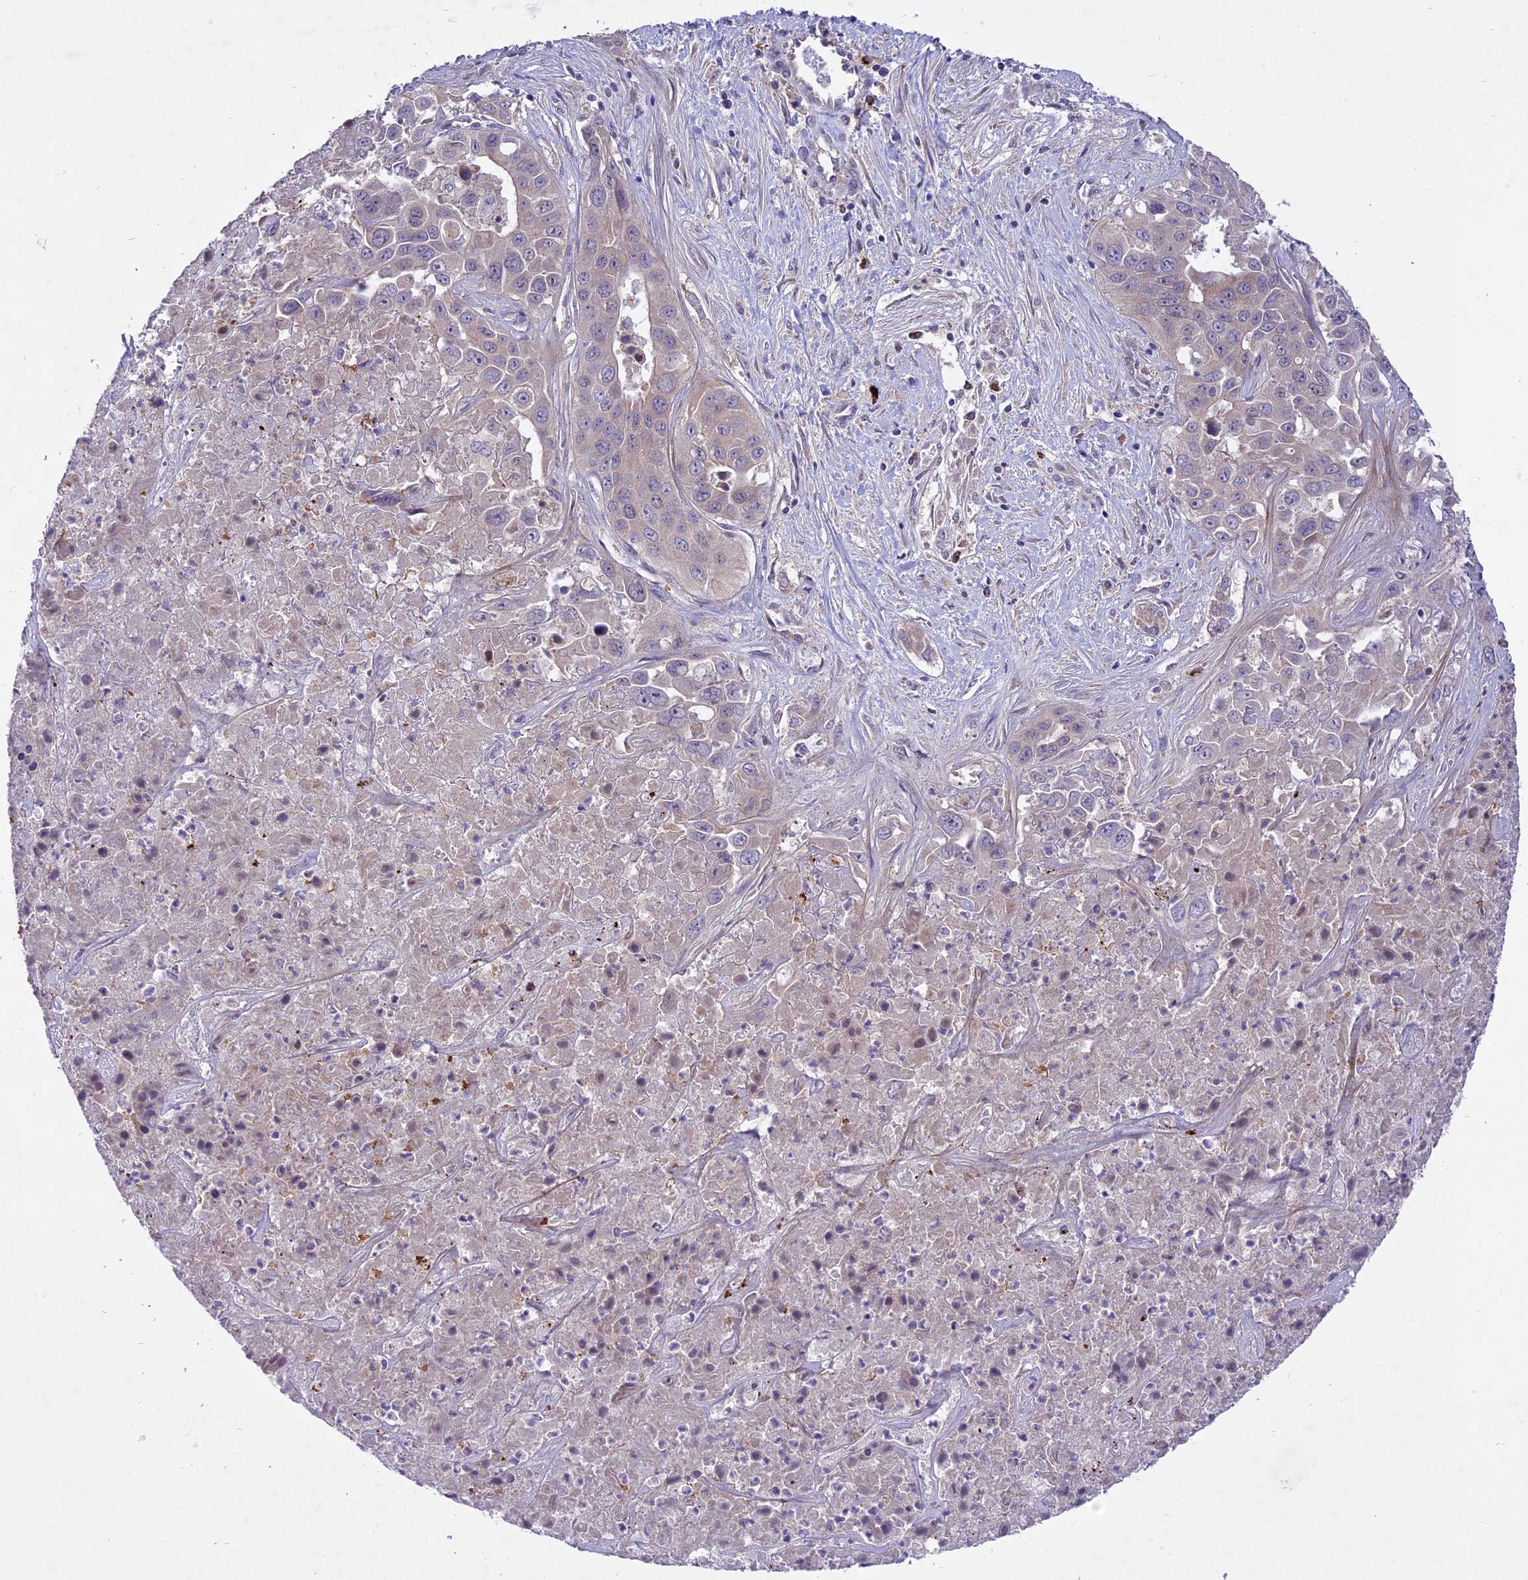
{"staining": {"intensity": "negative", "quantity": "none", "location": "none"}, "tissue": "liver cancer", "cell_type": "Tumor cells", "image_type": "cancer", "snomed": [{"axis": "morphology", "description": "Cholangiocarcinoma"}, {"axis": "topography", "description": "Liver"}], "caption": "Liver cancer (cholangiocarcinoma) was stained to show a protein in brown. There is no significant staining in tumor cells.", "gene": "SPRED1", "patient": {"sex": "female", "age": 52}}